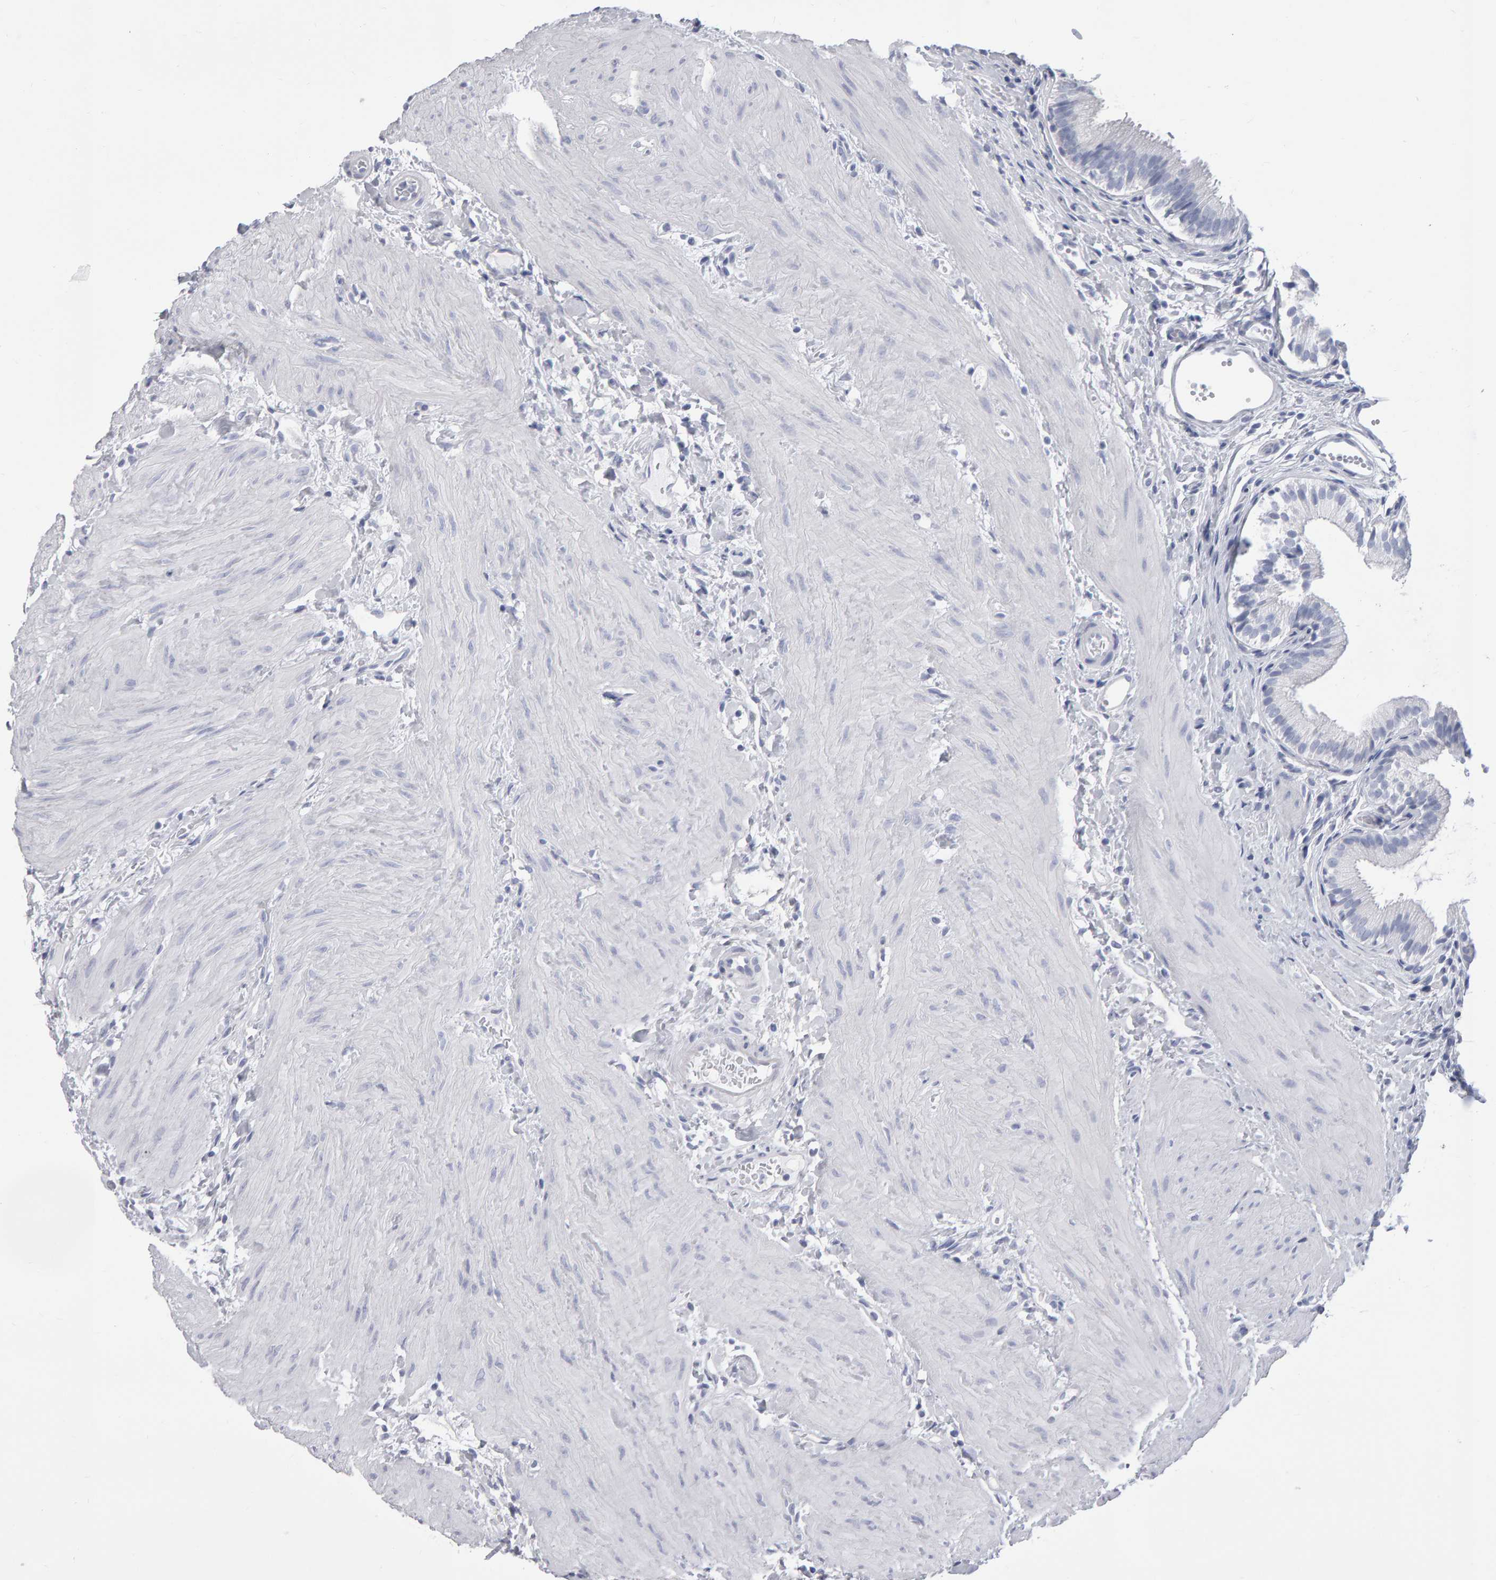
{"staining": {"intensity": "negative", "quantity": "none", "location": "none"}, "tissue": "gallbladder", "cell_type": "Glandular cells", "image_type": "normal", "snomed": [{"axis": "morphology", "description": "Normal tissue, NOS"}, {"axis": "topography", "description": "Gallbladder"}], "caption": "Human gallbladder stained for a protein using IHC reveals no staining in glandular cells.", "gene": "NCDN", "patient": {"sex": "female", "age": 26}}